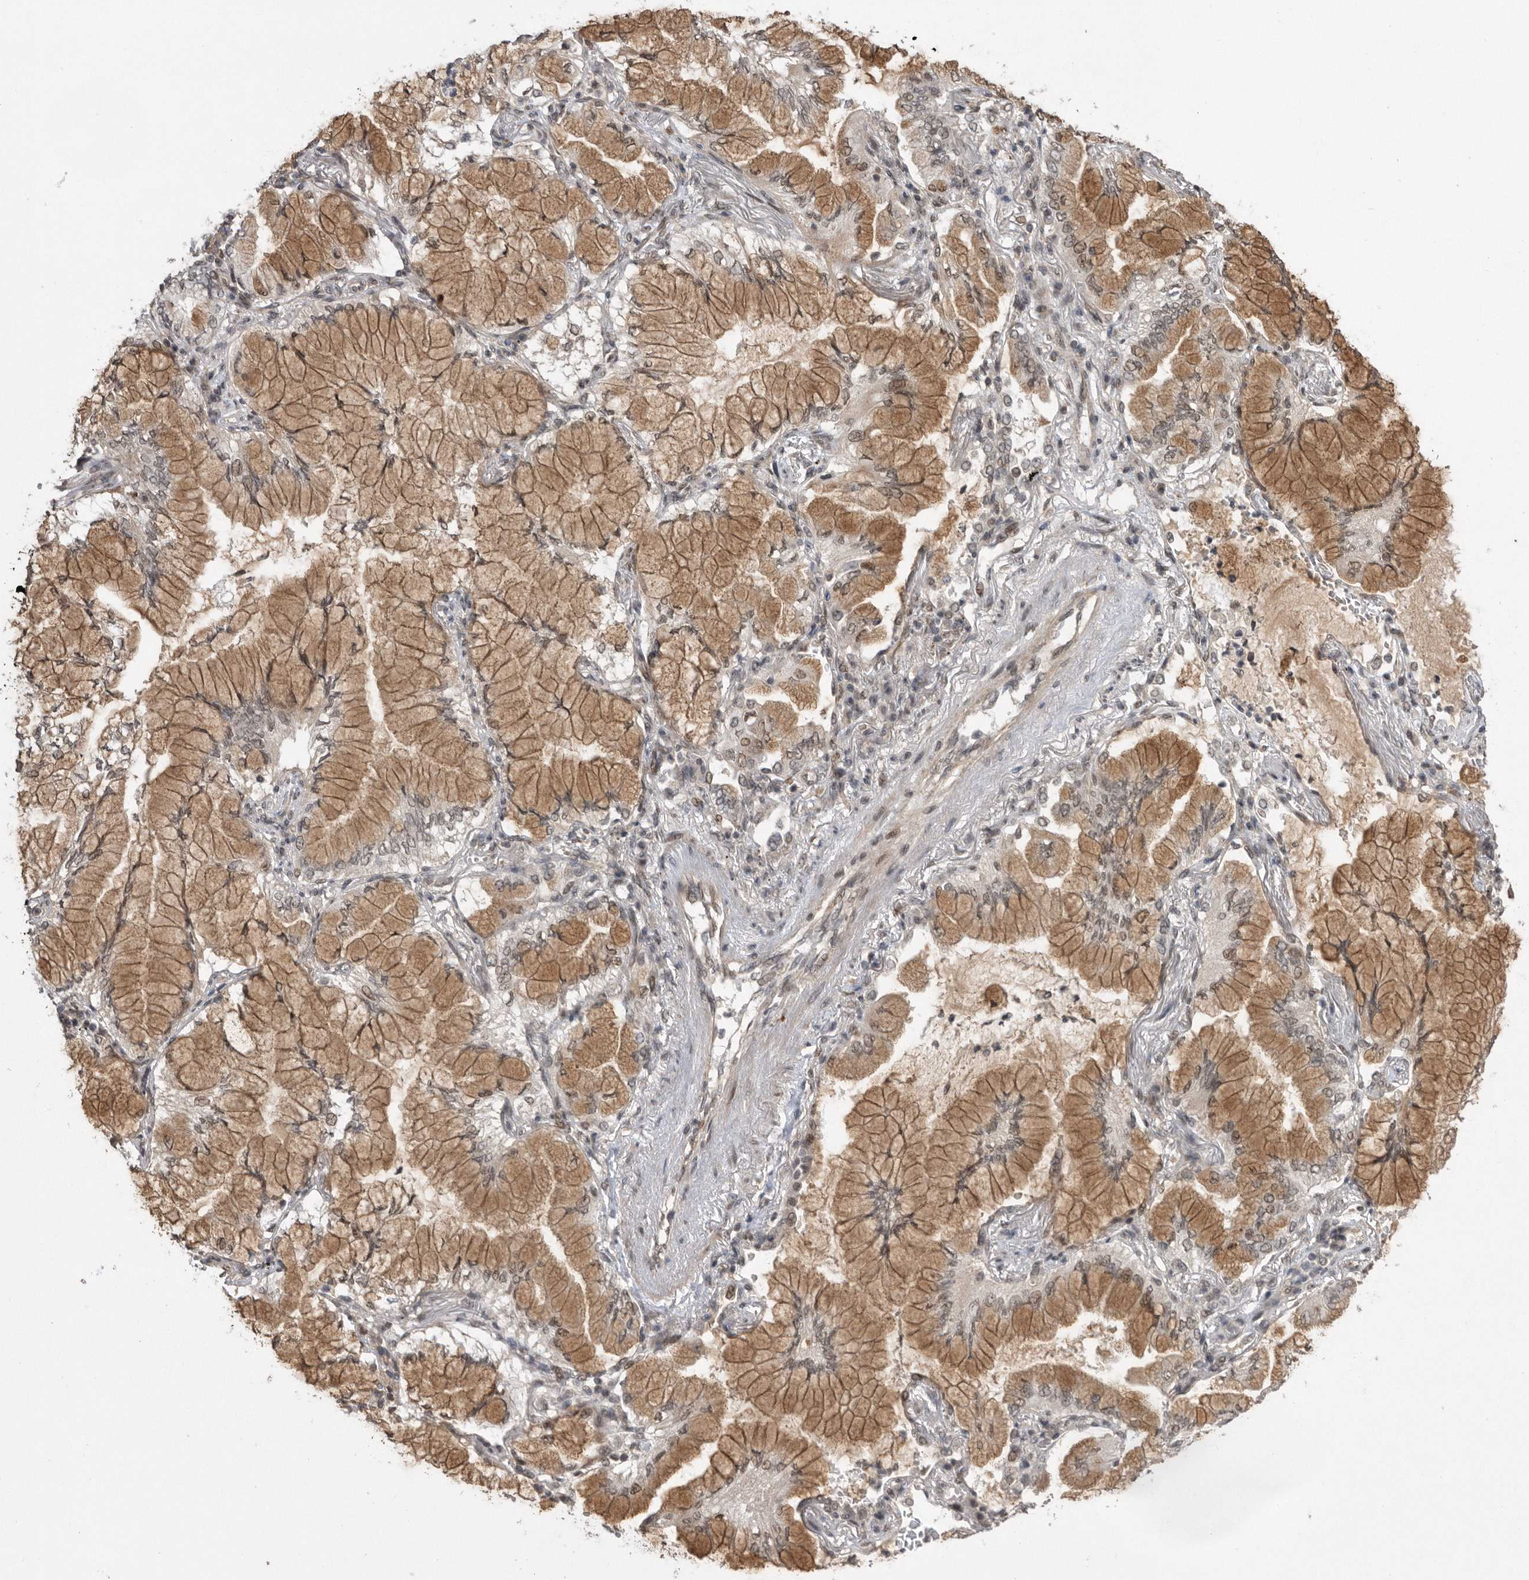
{"staining": {"intensity": "moderate", "quantity": ">75%", "location": "cytoplasmic/membranous,nuclear"}, "tissue": "lung cancer", "cell_type": "Tumor cells", "image_type": "cancer", "snomed": [{"axis": "morphology", "description": "Adenocarcinoma, NOS"}, {"axis": "topography", "description": "Lung"}], "caption": "Lung cancer stained with DAB immunohistochemistry (IHC) reveals medium levels of moderate cytoplasmic/membranous and nuclear expression in about >75% of tumor cells.", "gene": "TDRD3", "patient": {"sex": "female", "age": 70}}